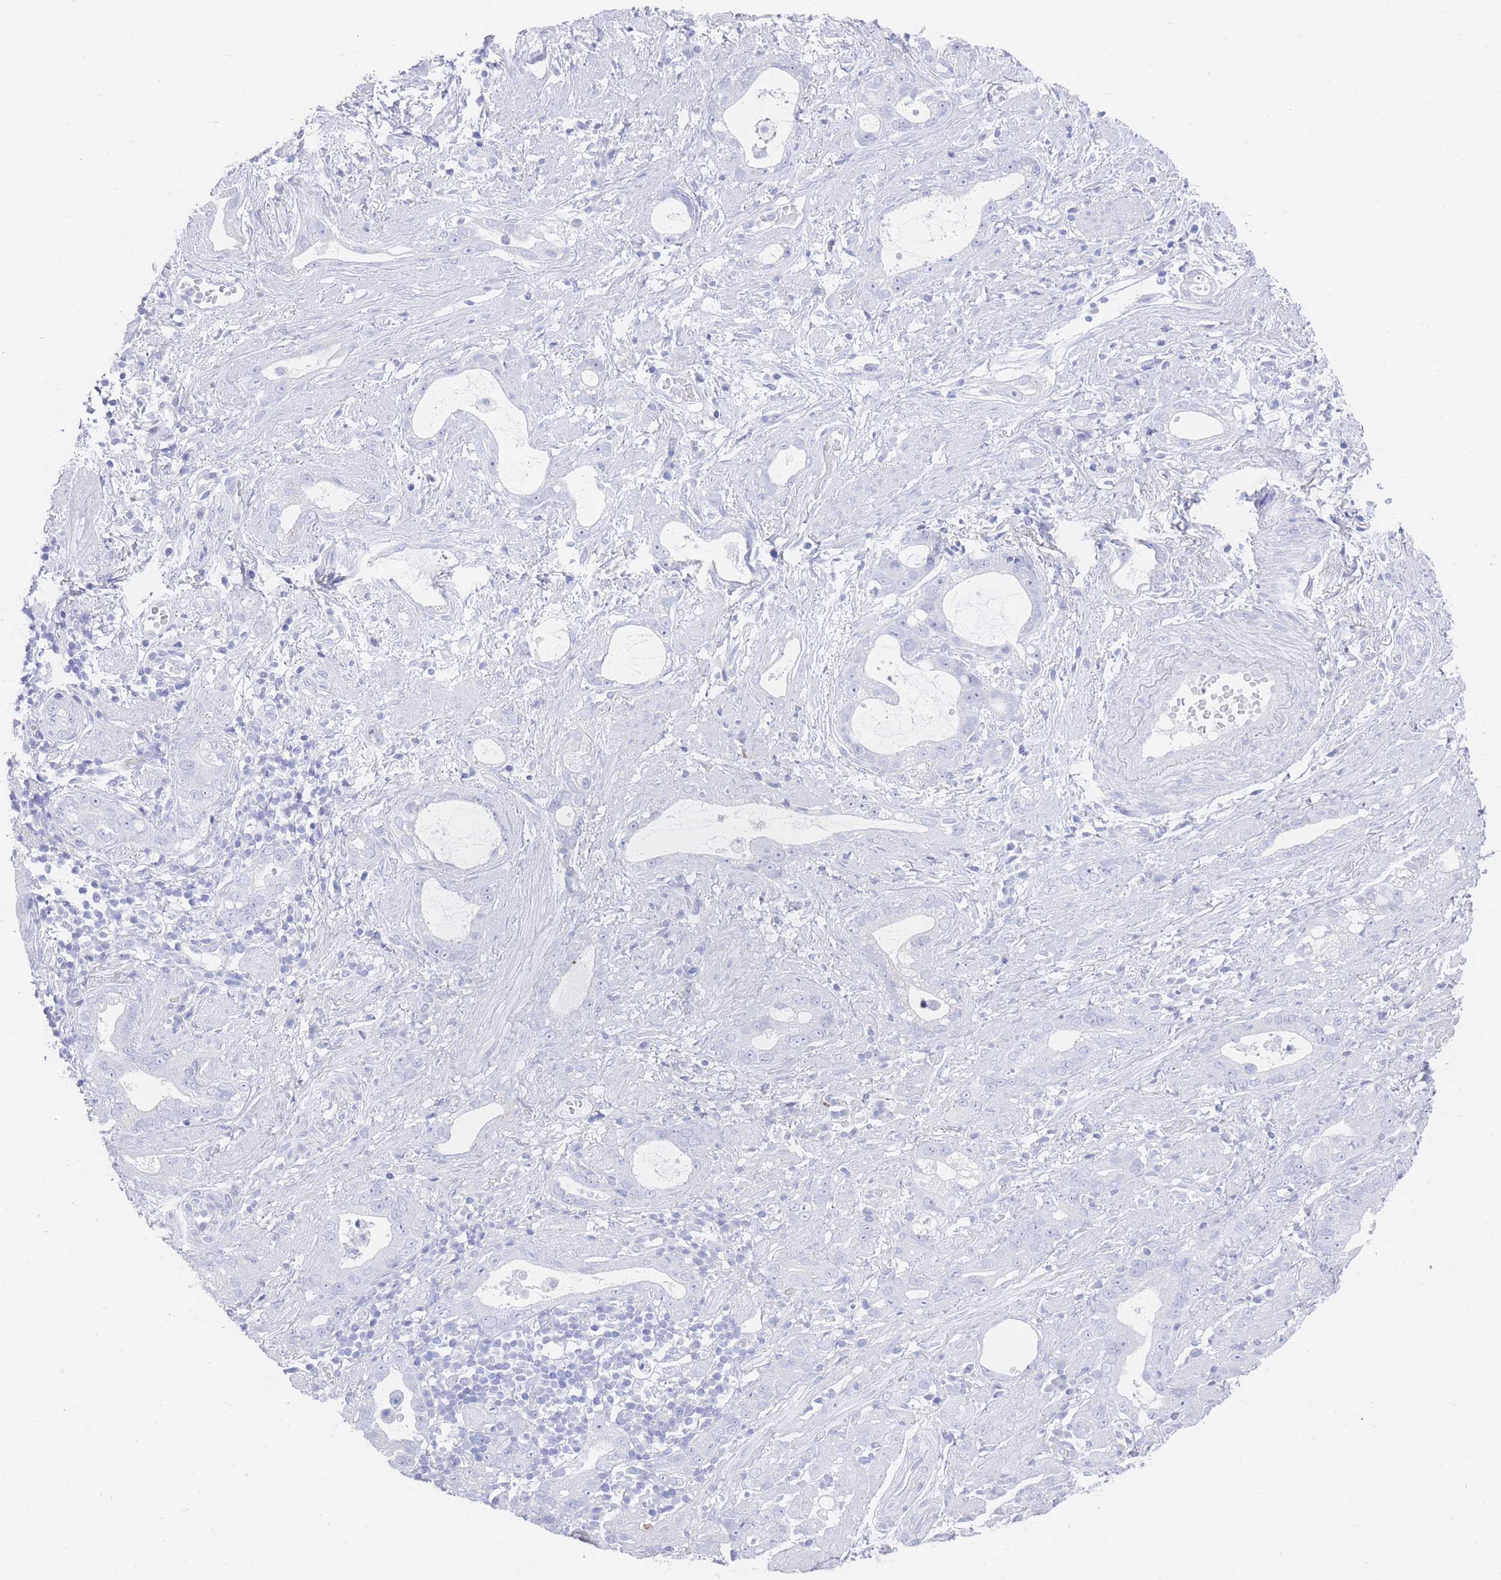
{"staining": {"intensity": "negative", "quantity": "none", "location": "none"}, "tissue": "stomach cancer", "cell_type": "Tumor cells", "image_type": "cancer", "snomed": [{"axis": "morphology", "description": "Adenocarcinoma, NOS"}, {"axis": "topography", "description": "Stomach"}], "caption": "Stomach adenocarcinoma stained for a protein using immunohistochemistry exhibits no positivity tumor cells.", "gene": "LRRC37A", "patient": {"sex": "male", "age": 55}}